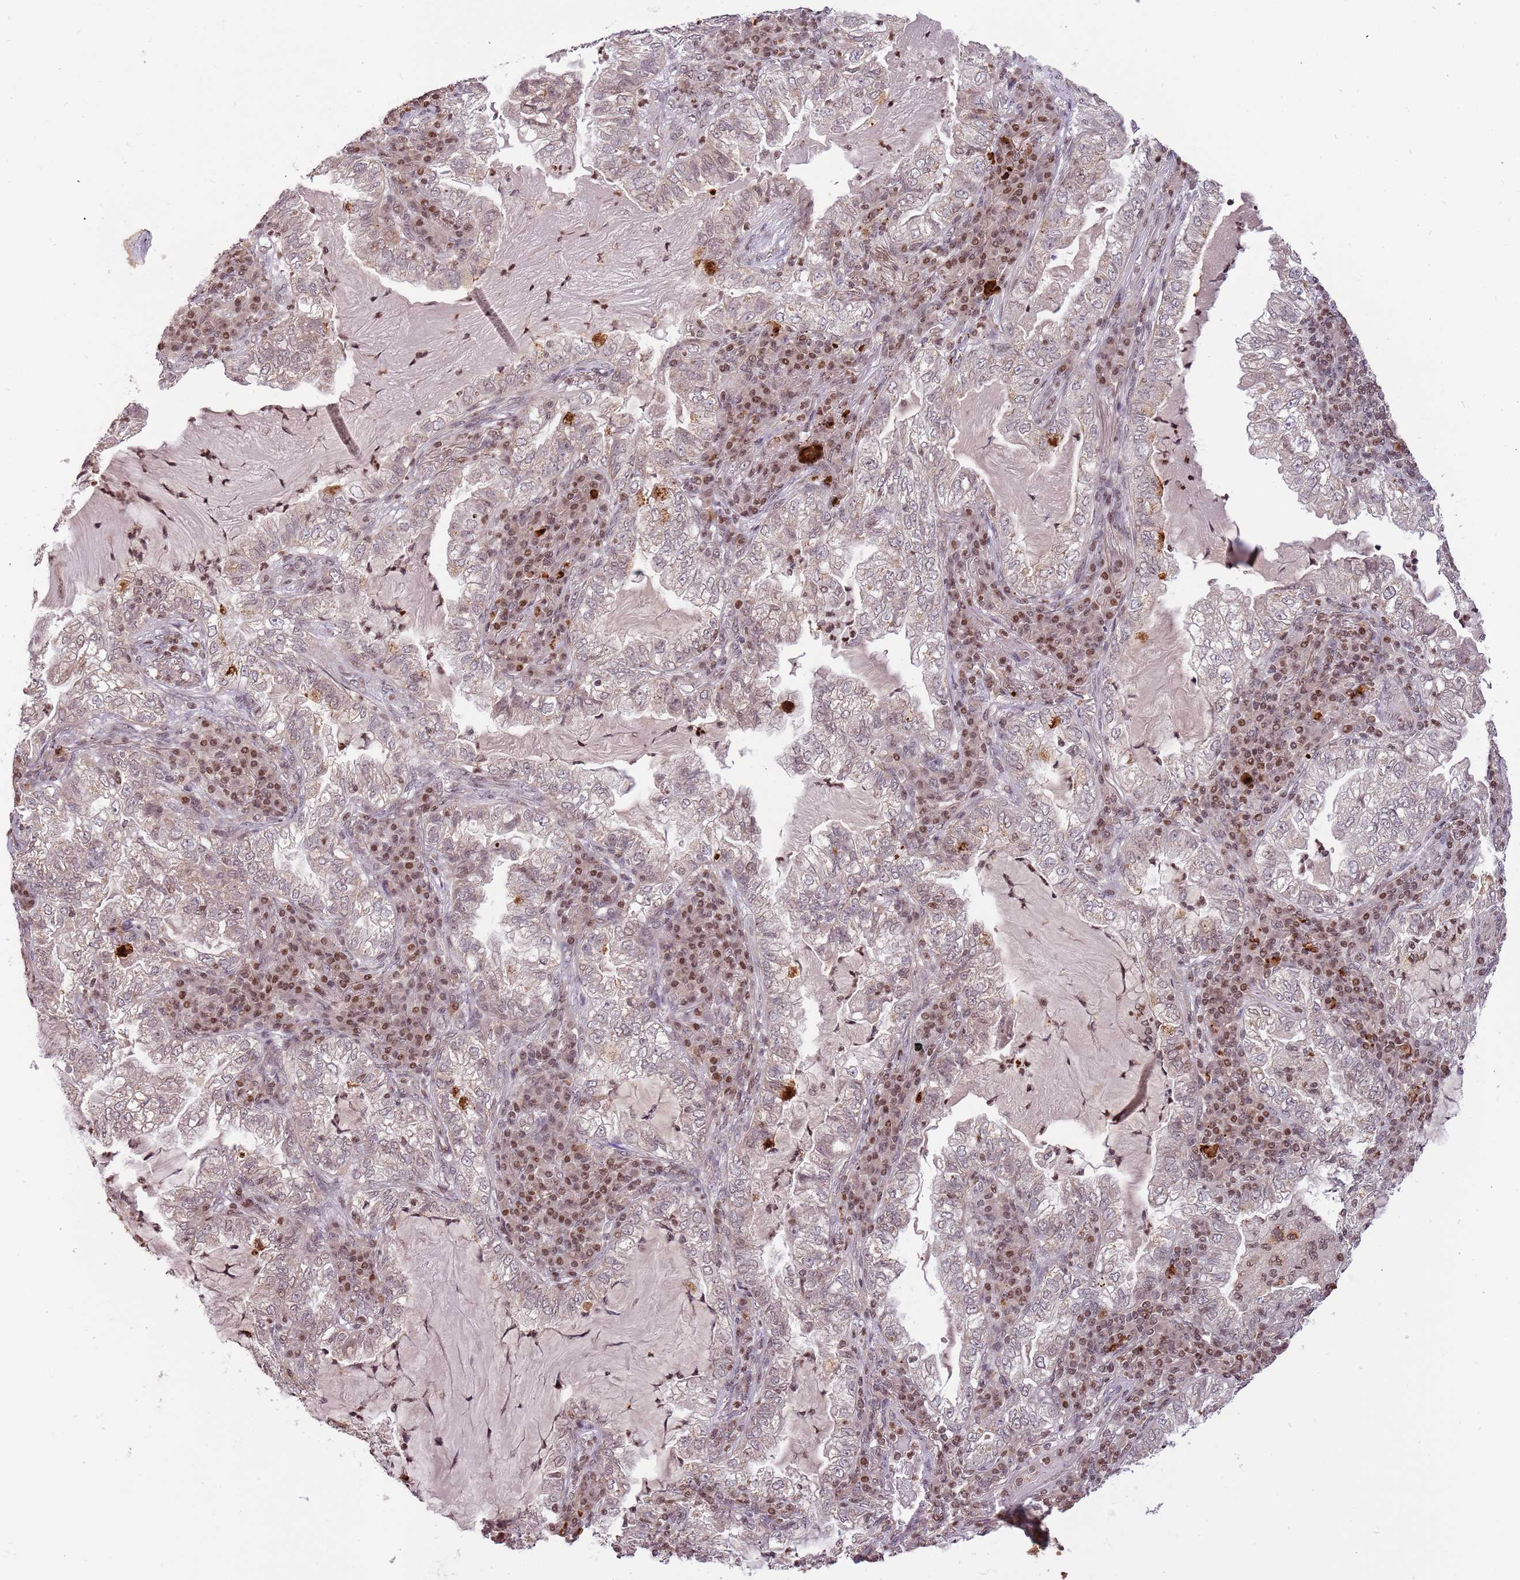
{"staining": {"intensity": "negative", "quantity": "none", "location": "none"}, "tissue": "lung cancer", "cell_type": "Tumor cells", "image_type": "cancer", "snomed": [{"axis": "morphology", "description": "Adenocarcinoma, NOS"}, {"axis": "topography", "description": "Lung"}], "caption": "Immunohistochemistry (IHC) of adenocarcinoma (lung) exhibits no positivity in tumor cells.", "gene": "SAMSN1", "patient": {"sex": "female", "age": 73}}